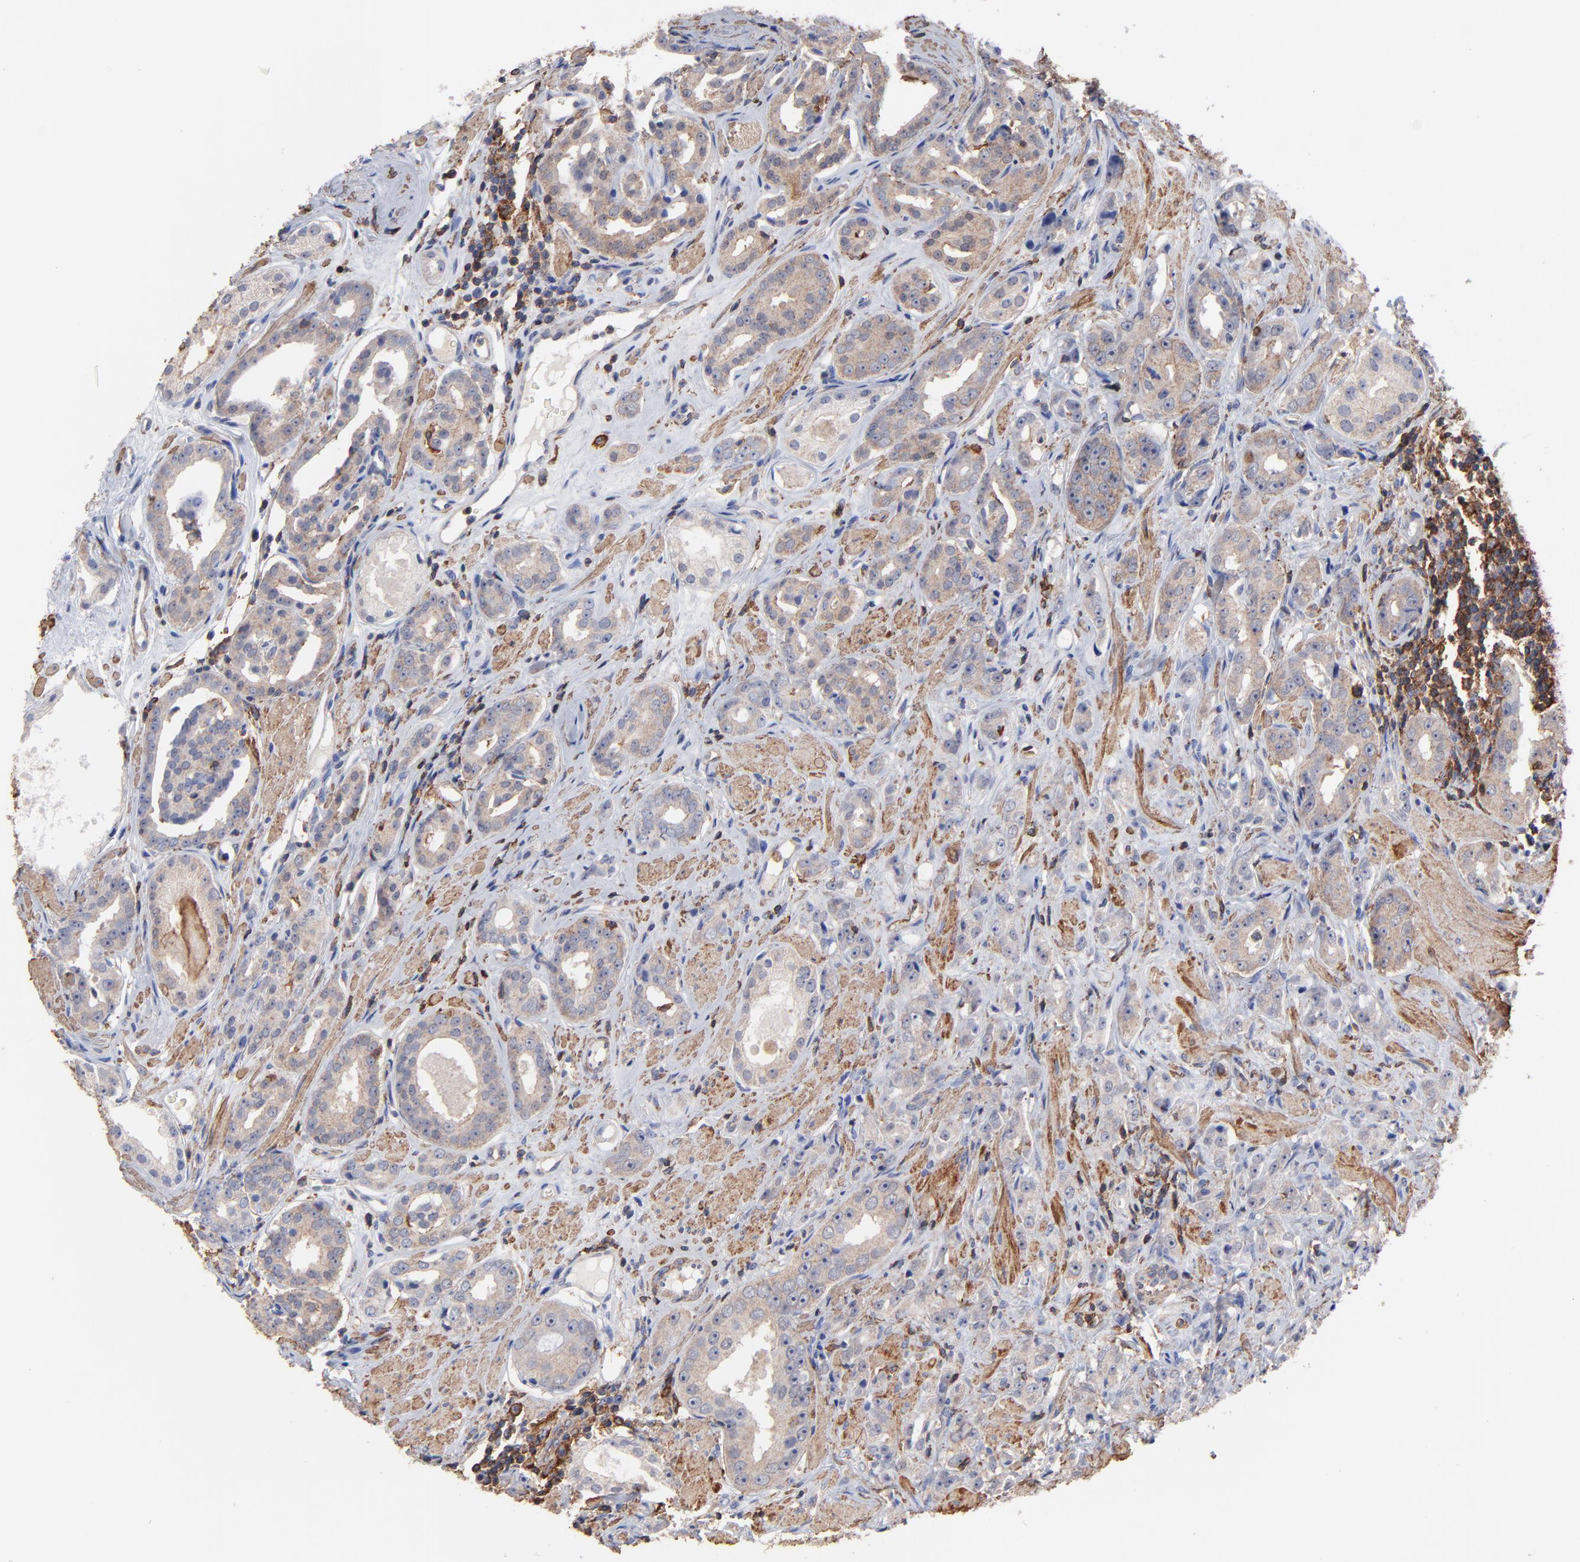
{"staining": {"intensity": "weak", "quantity": "25%-75%", "location": "cytoplasmic/membranous"}, "tissue": "prostate cancer", "cell_type": "Tumor cells", "image_type": "cancer", "snomed": [{"axis": "morphology", "description": "Adenocarcinoma, Medium grade"}, {"axis": "topography", "description": "Prostate"}], "caption": "There is low levels of weak cytoplasmic/membranous positivity in tumor cells of prostate cancer, as demonstrated by immunohistochemical staining (brown color).", "gene": "ASL", "patient": {"sex": "male", "age": 53}}